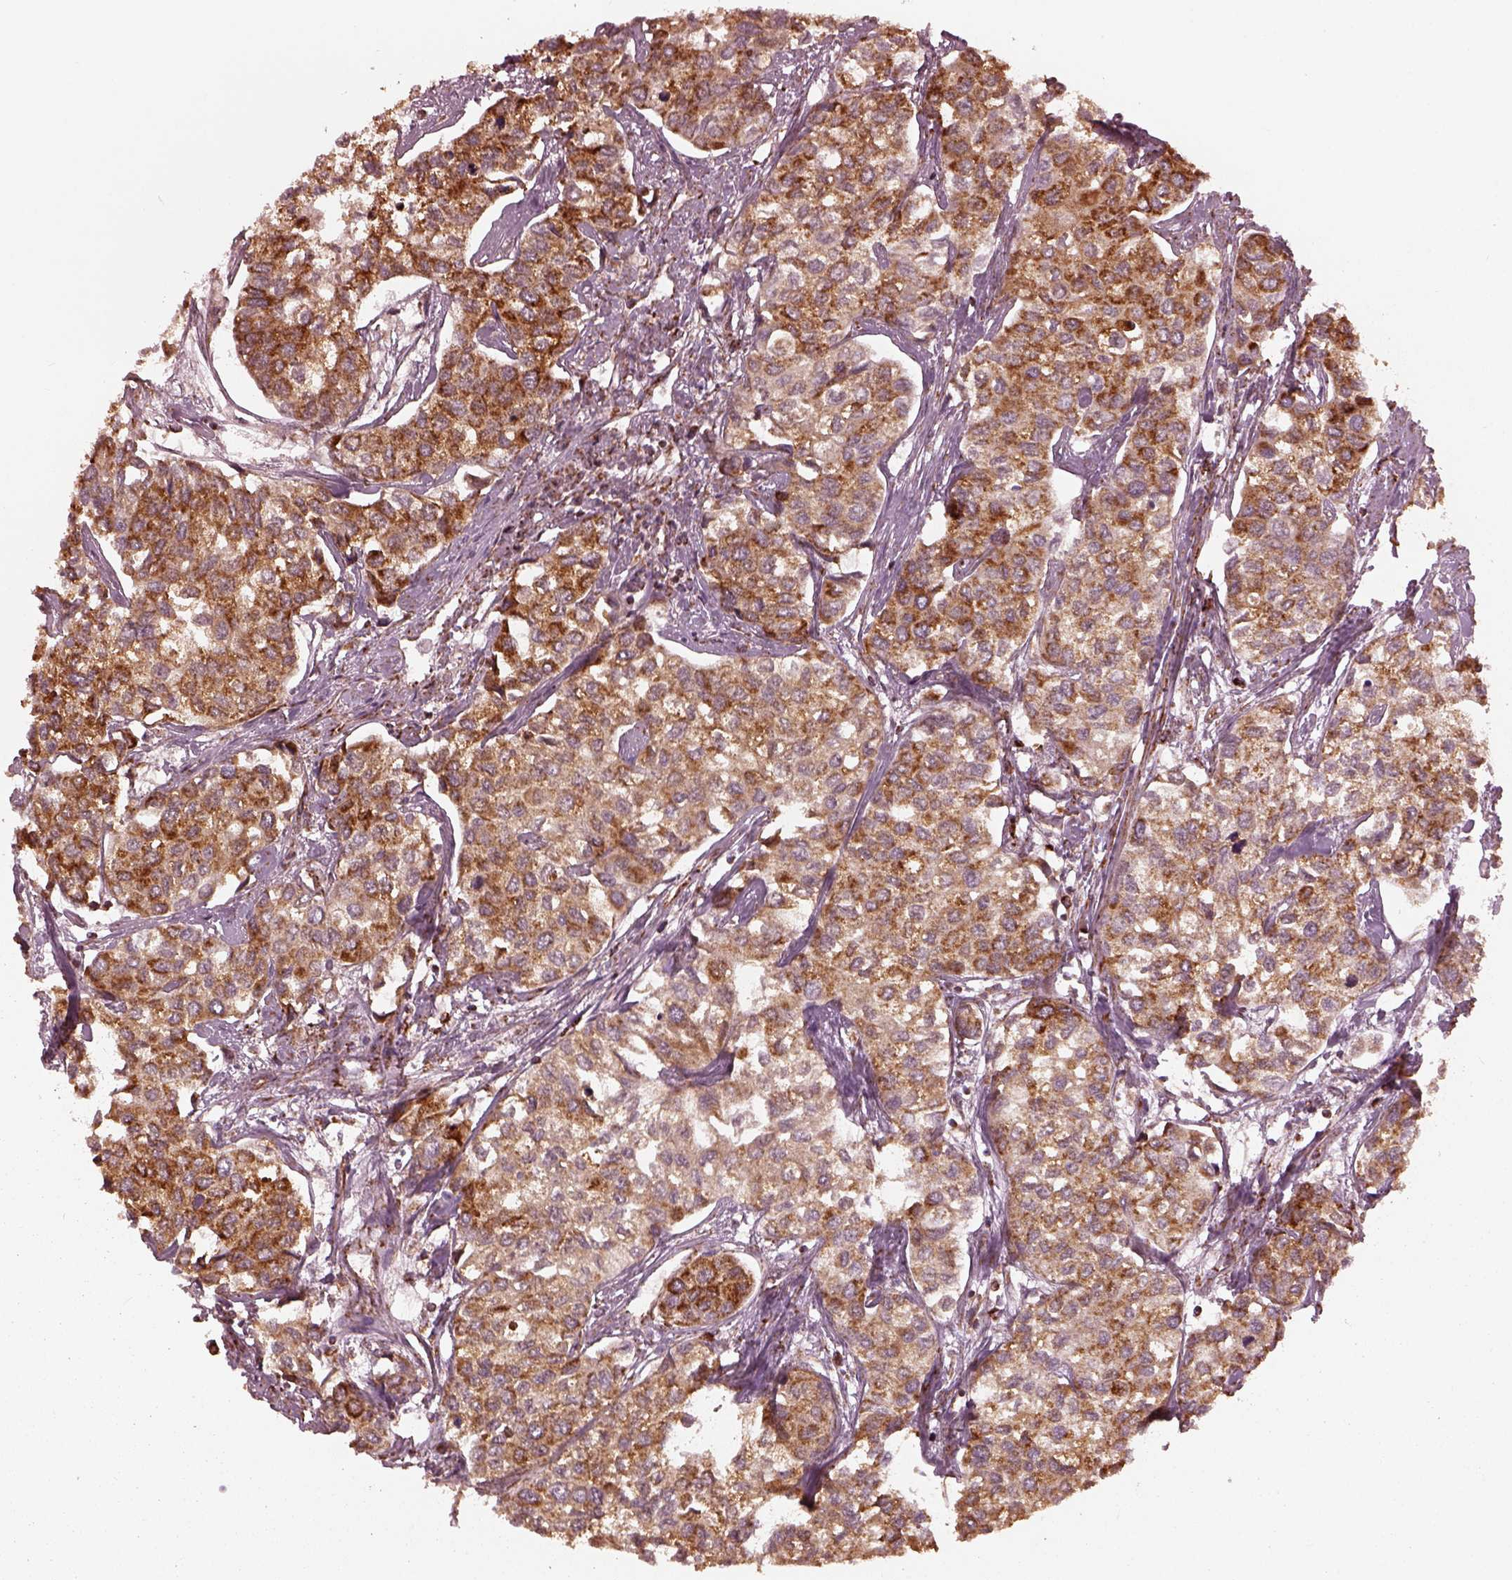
{"staining": {"intensity": "moderate", "quantity": ">75%", "location": "cytoplasmic/membranous"}, "tissue": "urothelial cancer", "cell_type": "Tumor cells", "image_type": "cancer", "snomed": [{"axis": "morphology", "description": "Urothelial carcinoma, High grade"}, {"axis": "topography", "description": "Urinary bladder"}], "caption": "An immunohistochemistry (IHC) photomicrograph of tumor tissue is shown. Protein staining in brown shows moderate cytoplasmic/membranous positivity in urothelial cancer within tumor cells.", "gene": "NDUFB10", "patient": {"sex": "male", "age": 73}}